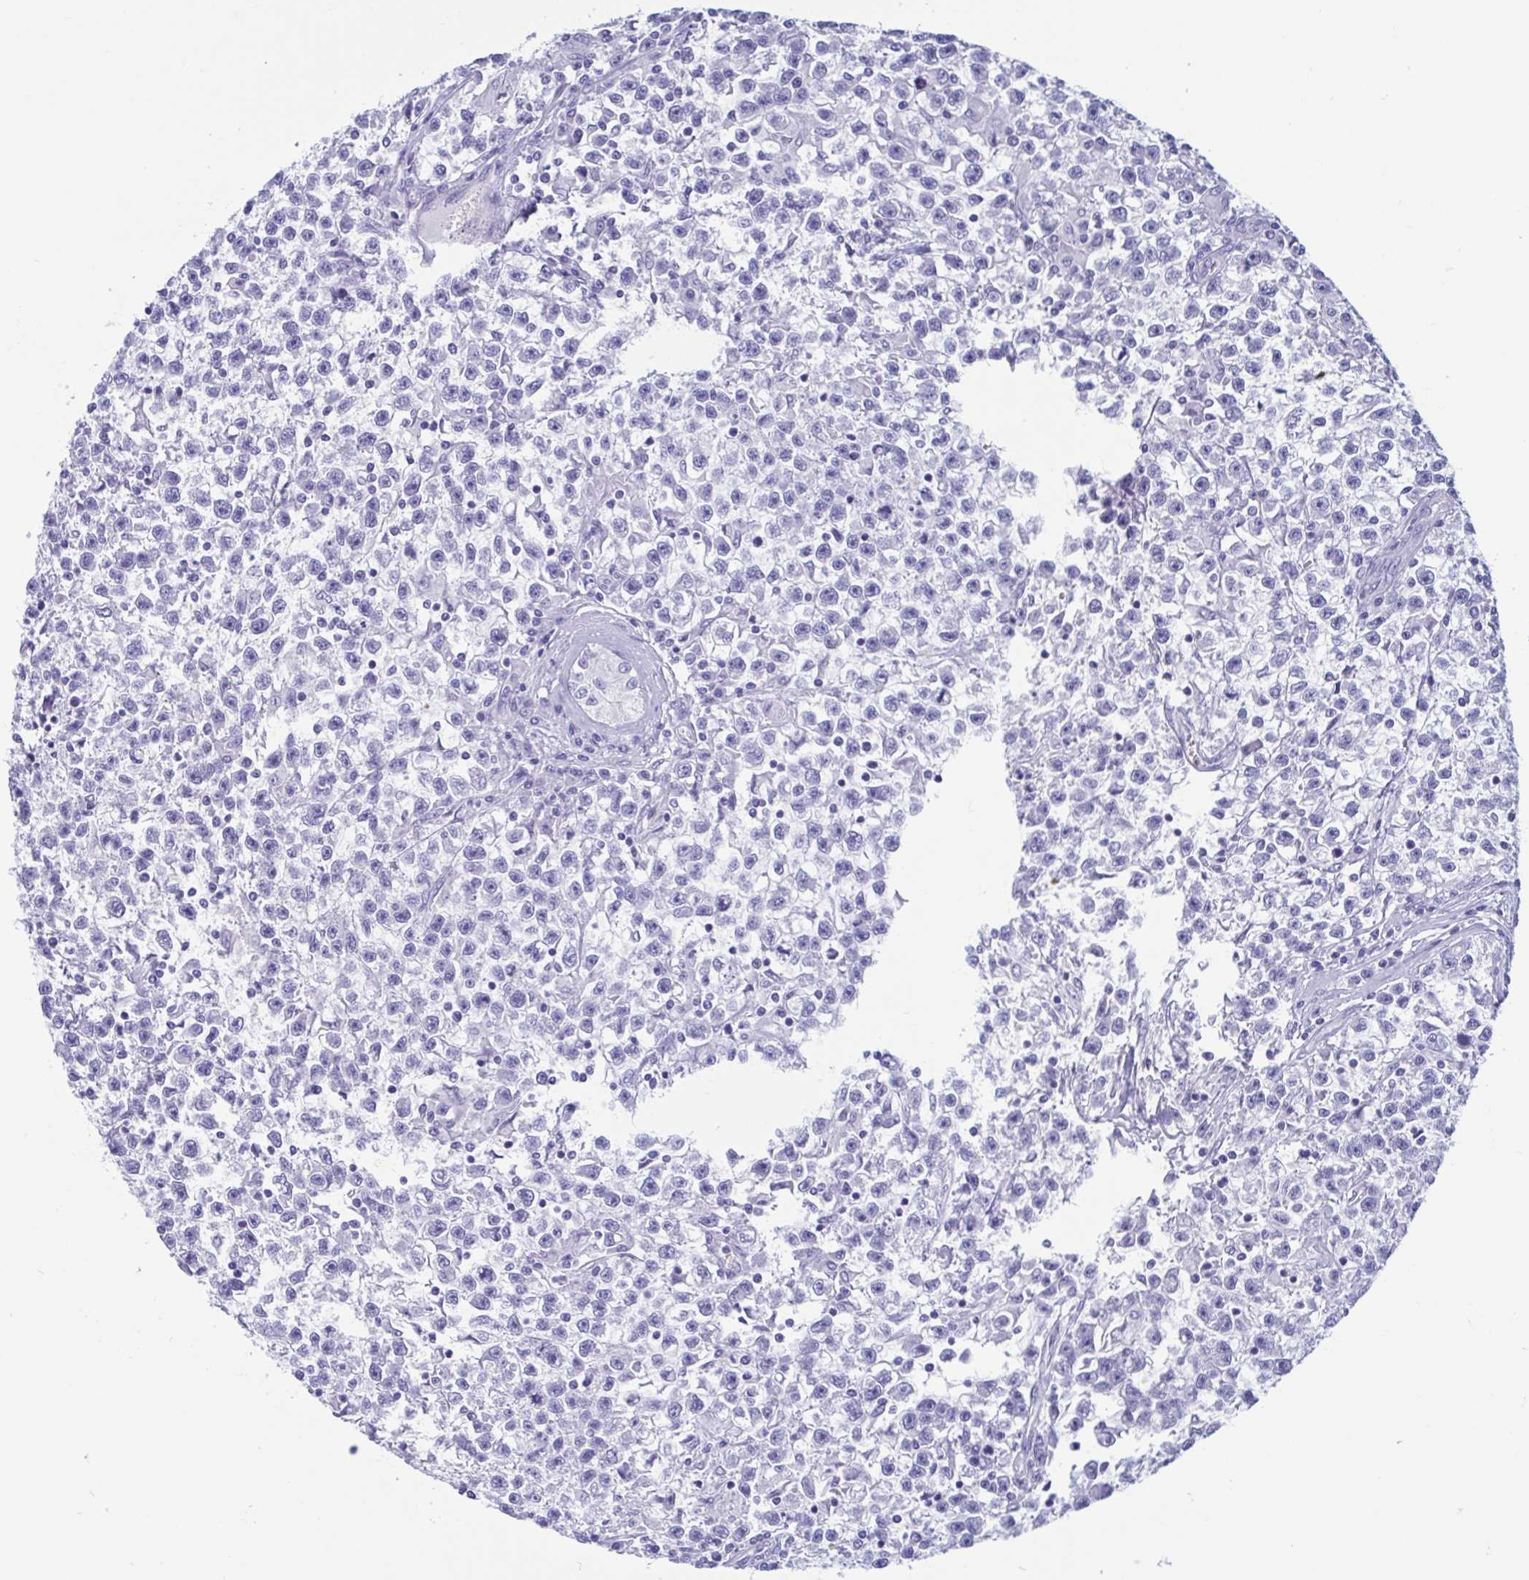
{"staining": {"intensity": "negative", "quantity": "none", "location": "none"}, "tissue": "testis cancer", "cell_type": "Tumor cells", "image_type": "cancer", "snomed": [{"axis": "morphology", "description": "Seminoma, NOS"}, {"axis": "topography", "description": "Testis"}], "caption": "Histopathology image shows no protein staining in tumor cells of testis seminoma tissue. (Brightfield microscopy of DAB immunohistochemistry (IHC) at high magnification).", "gene": "MORC4", "patient": {"sex": "male", "age": 31}}